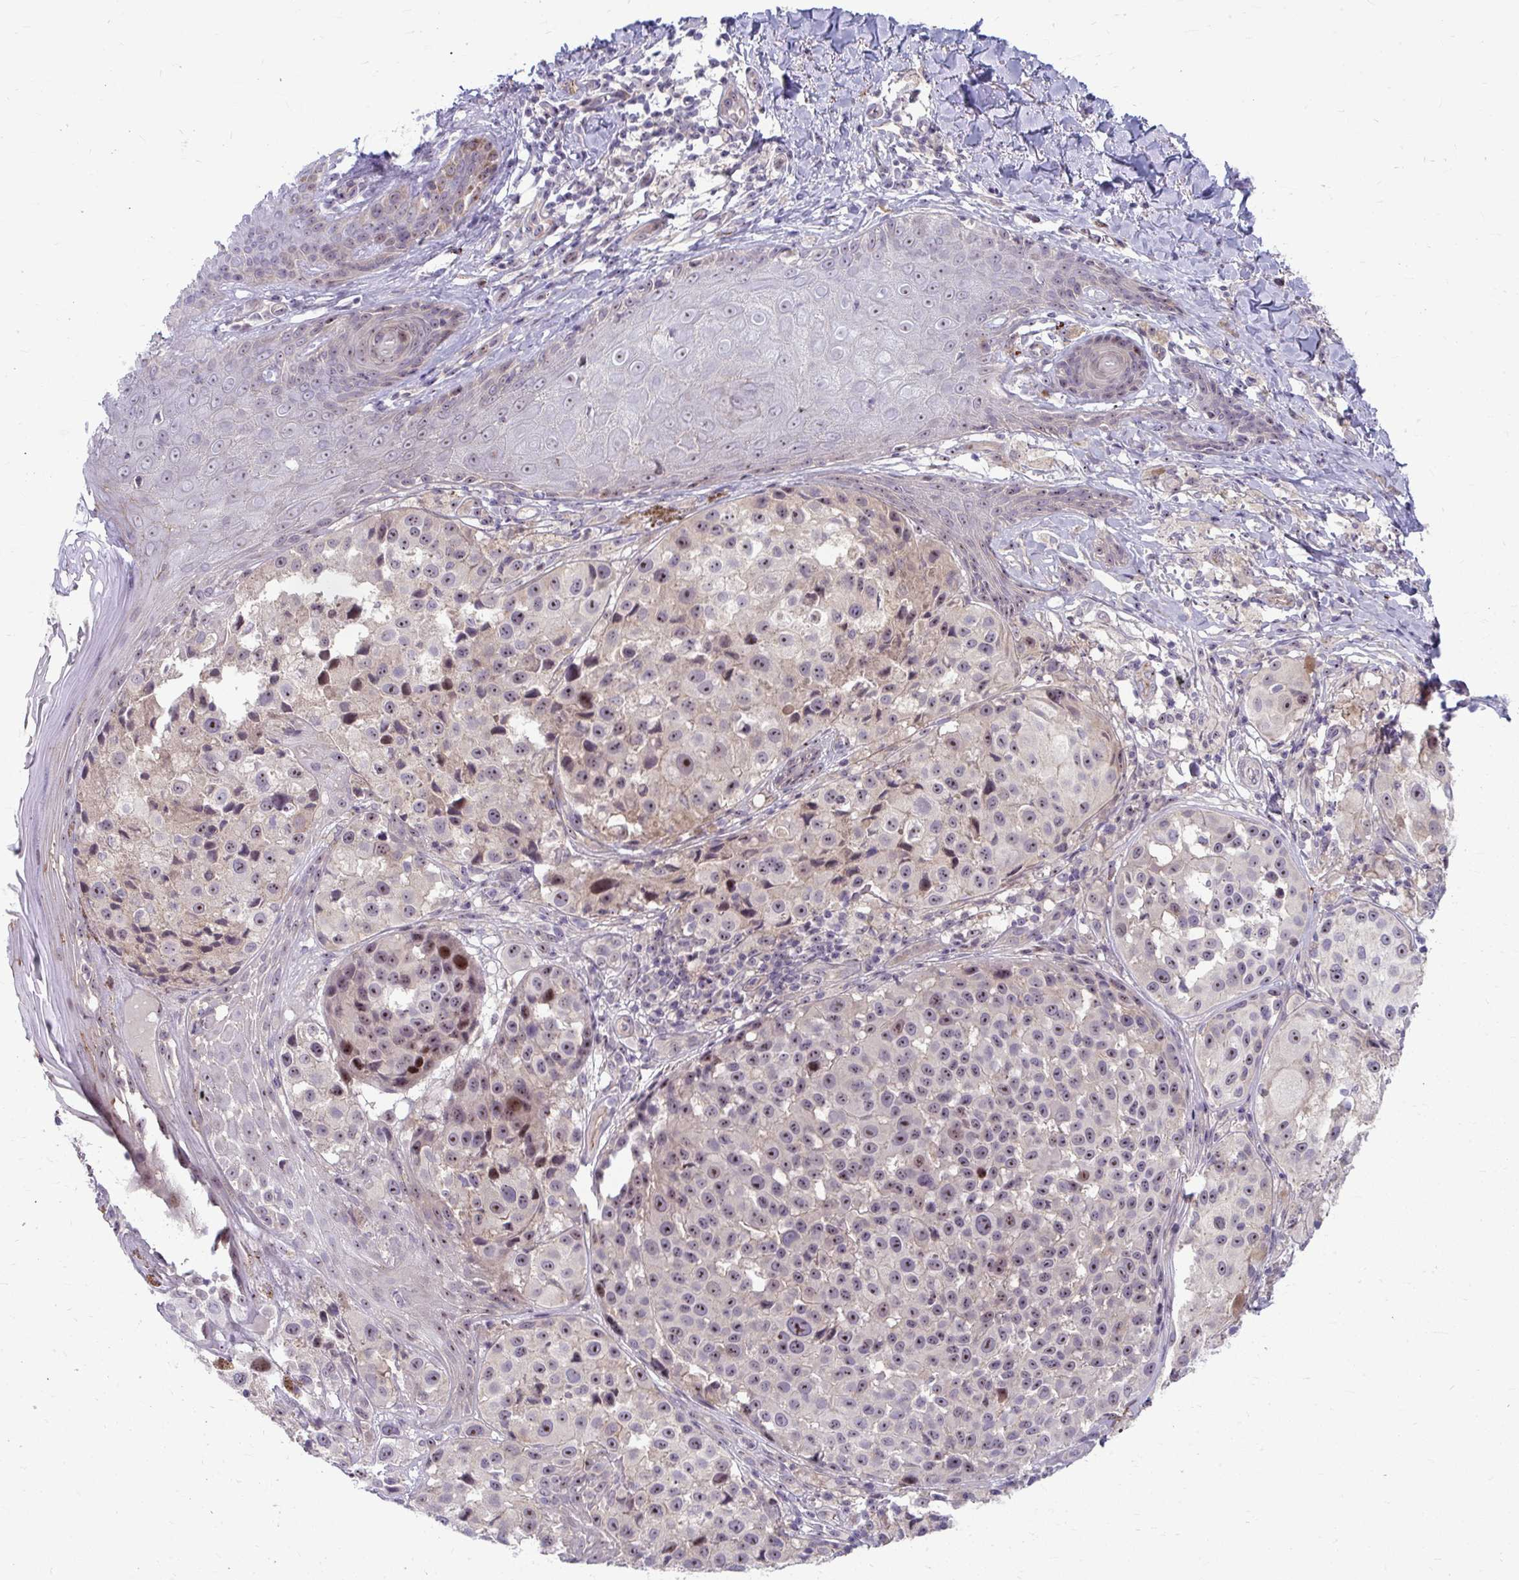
{"staining": {"intensity": "moderate", "quantity": "25%-75%", "location": "nuclear"}, "tissue": "melanoma", "cell_type": "Tumor cells", "image_type": "cancer", "snomed": [{"axis": "morphology", "description": "Malignant melanoma, NOS"}, {"axis": "topography", "description": "Skin"}], "caption": "Malignant melanoma stained with a protein marker shows moderate staining in tumor cells.", "gene": "MUS81", "patient": {"sex": "male", "age": 39}}